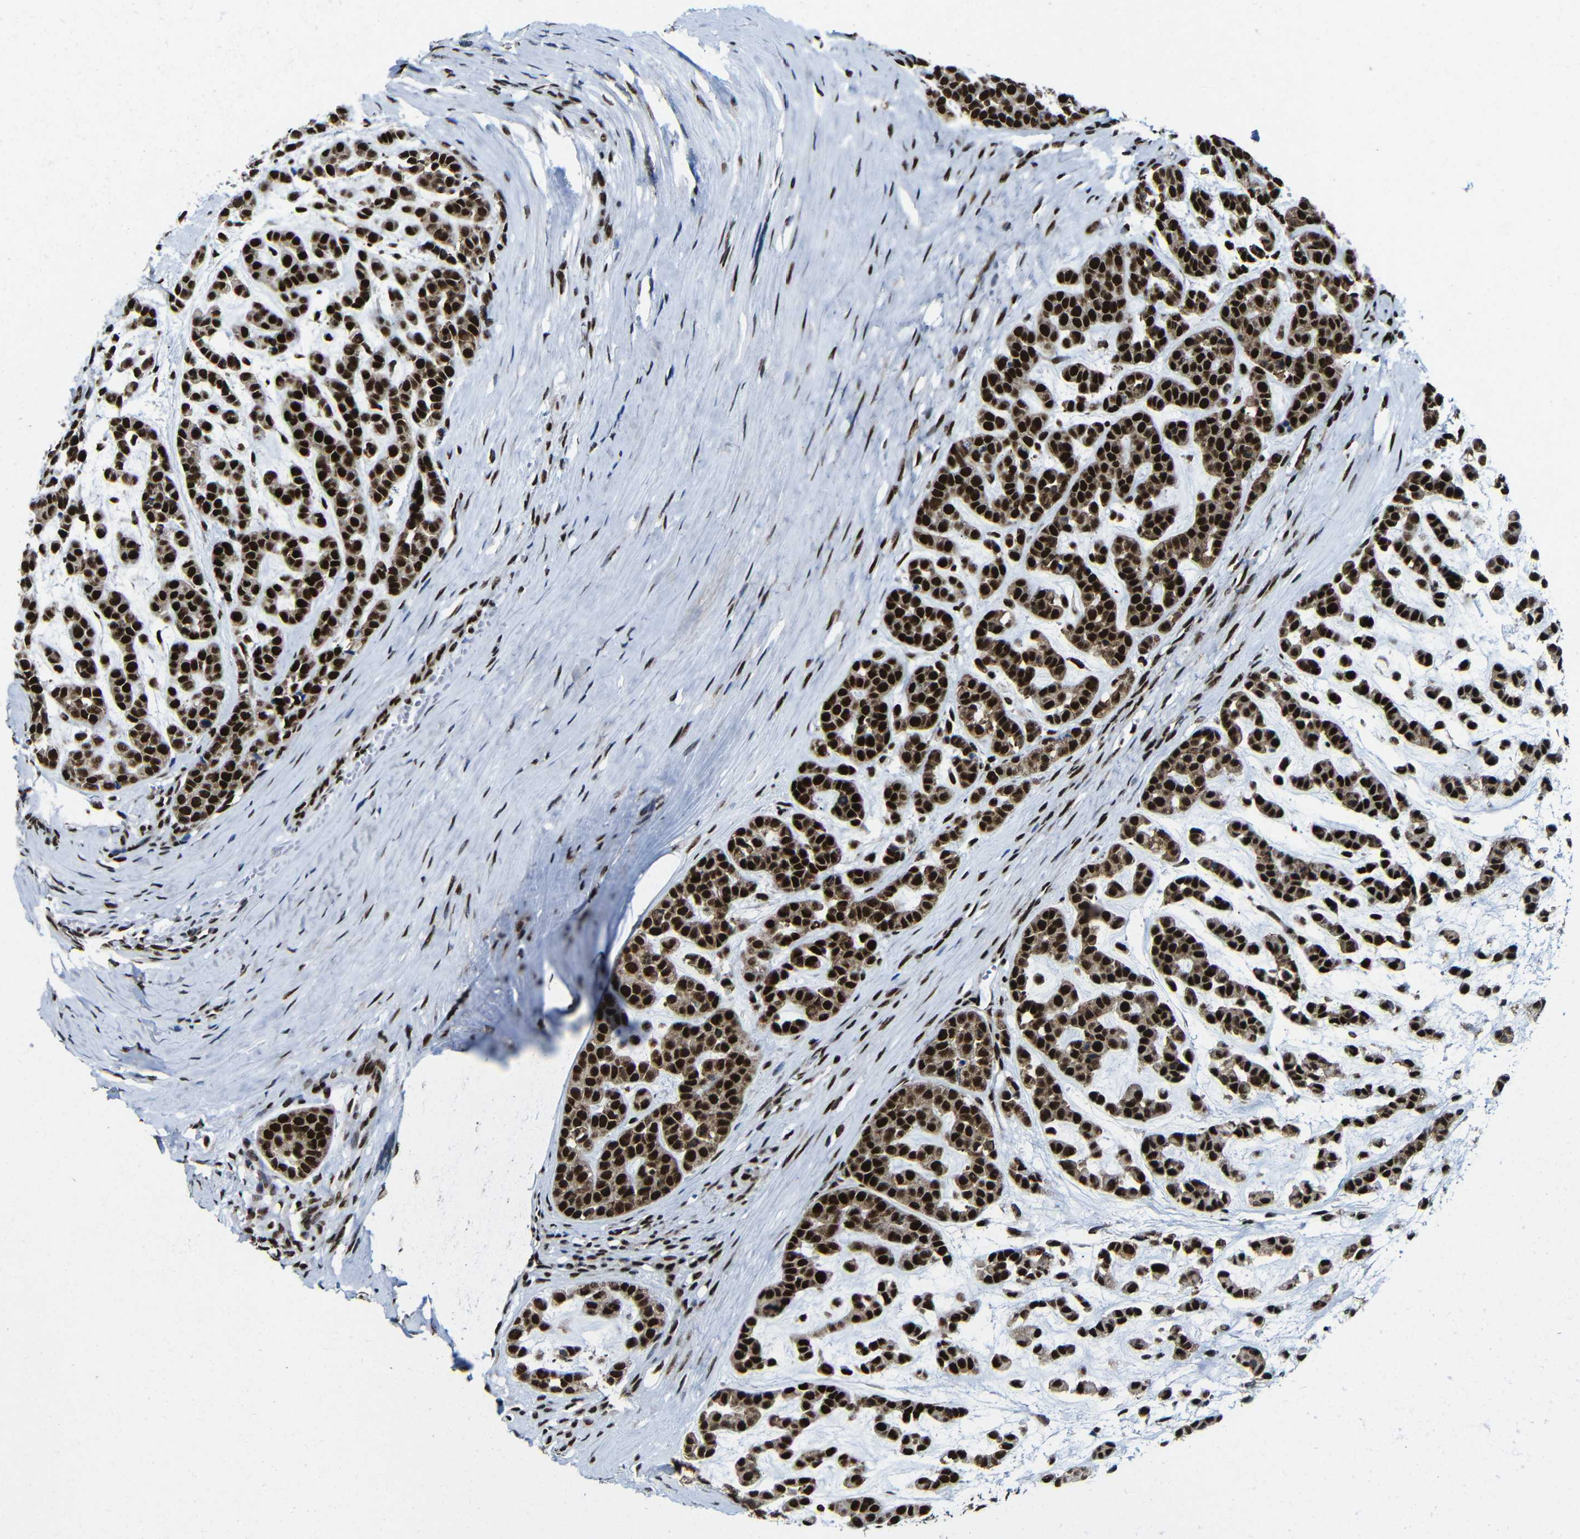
{"staining": {"intensity": "strong", "quantity": ">75%", "location": "cytoplasmic/membranous,nuclear"}, "tissue": "head and neck cancer", "cell_type": "Tumor cells", "image_type": "cancer", "snomed": [{"axis": "morphology", "description": "Adenocarcinoma, NOS"}, {"axis": "morphology", "description": "Adenoma, NOS"}, {"axis": "topography", "description": "Head-Neck"}], "caption": "Head and neck cancer (adenoma) stained with immunohistochemistry reveals strong cytoplasmic/membranous and nuclear staining in about >75% of tumor cells. The staining was performed using DAB, with brown indicating positive protein expression. Nuclei are stained blue with hematoxylin.", "gene": "PTBP1", "patient": {"sex": "female", "age": 55}}